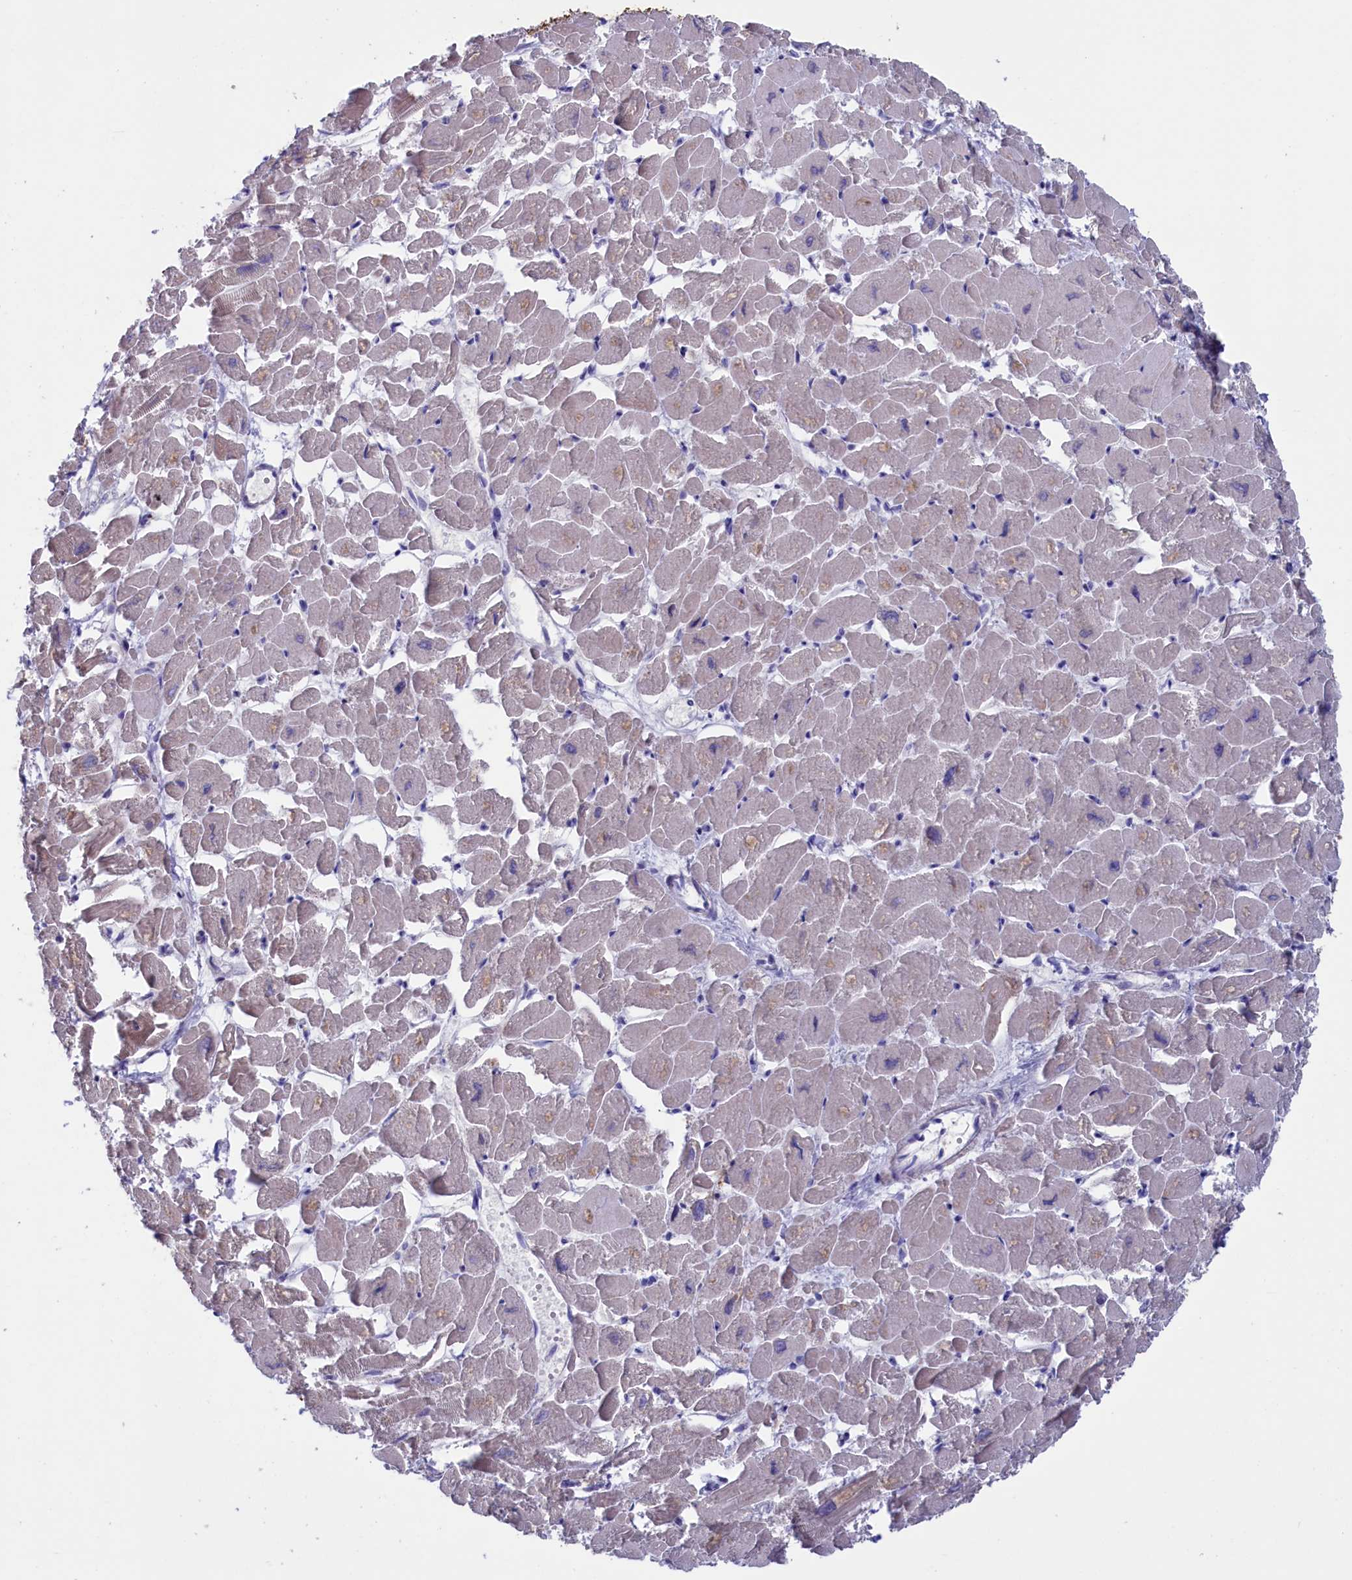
{"staining": {"intensity": "negative", "quantity": "none", "location": "none"}, "tissue": "heart muscle", "cell_type": "Cardiomyocytes", "image_type": "normal", "snomed": [{"axis": "morphology", "description": "Normal tissue, NOS"}, {"axis": "topography", "description": "Heart"}], "caption": "High magnification brightfield microscopy of unremarkable heart muscle stained with DAB (3,3'-diaminobenzidine) (brown) and counterstained with hematoxylin (blue): cardiomyocytes show no significant positivity.", "gene": "NIBAN3", "patient": {"sex": "male", "age": 54}}